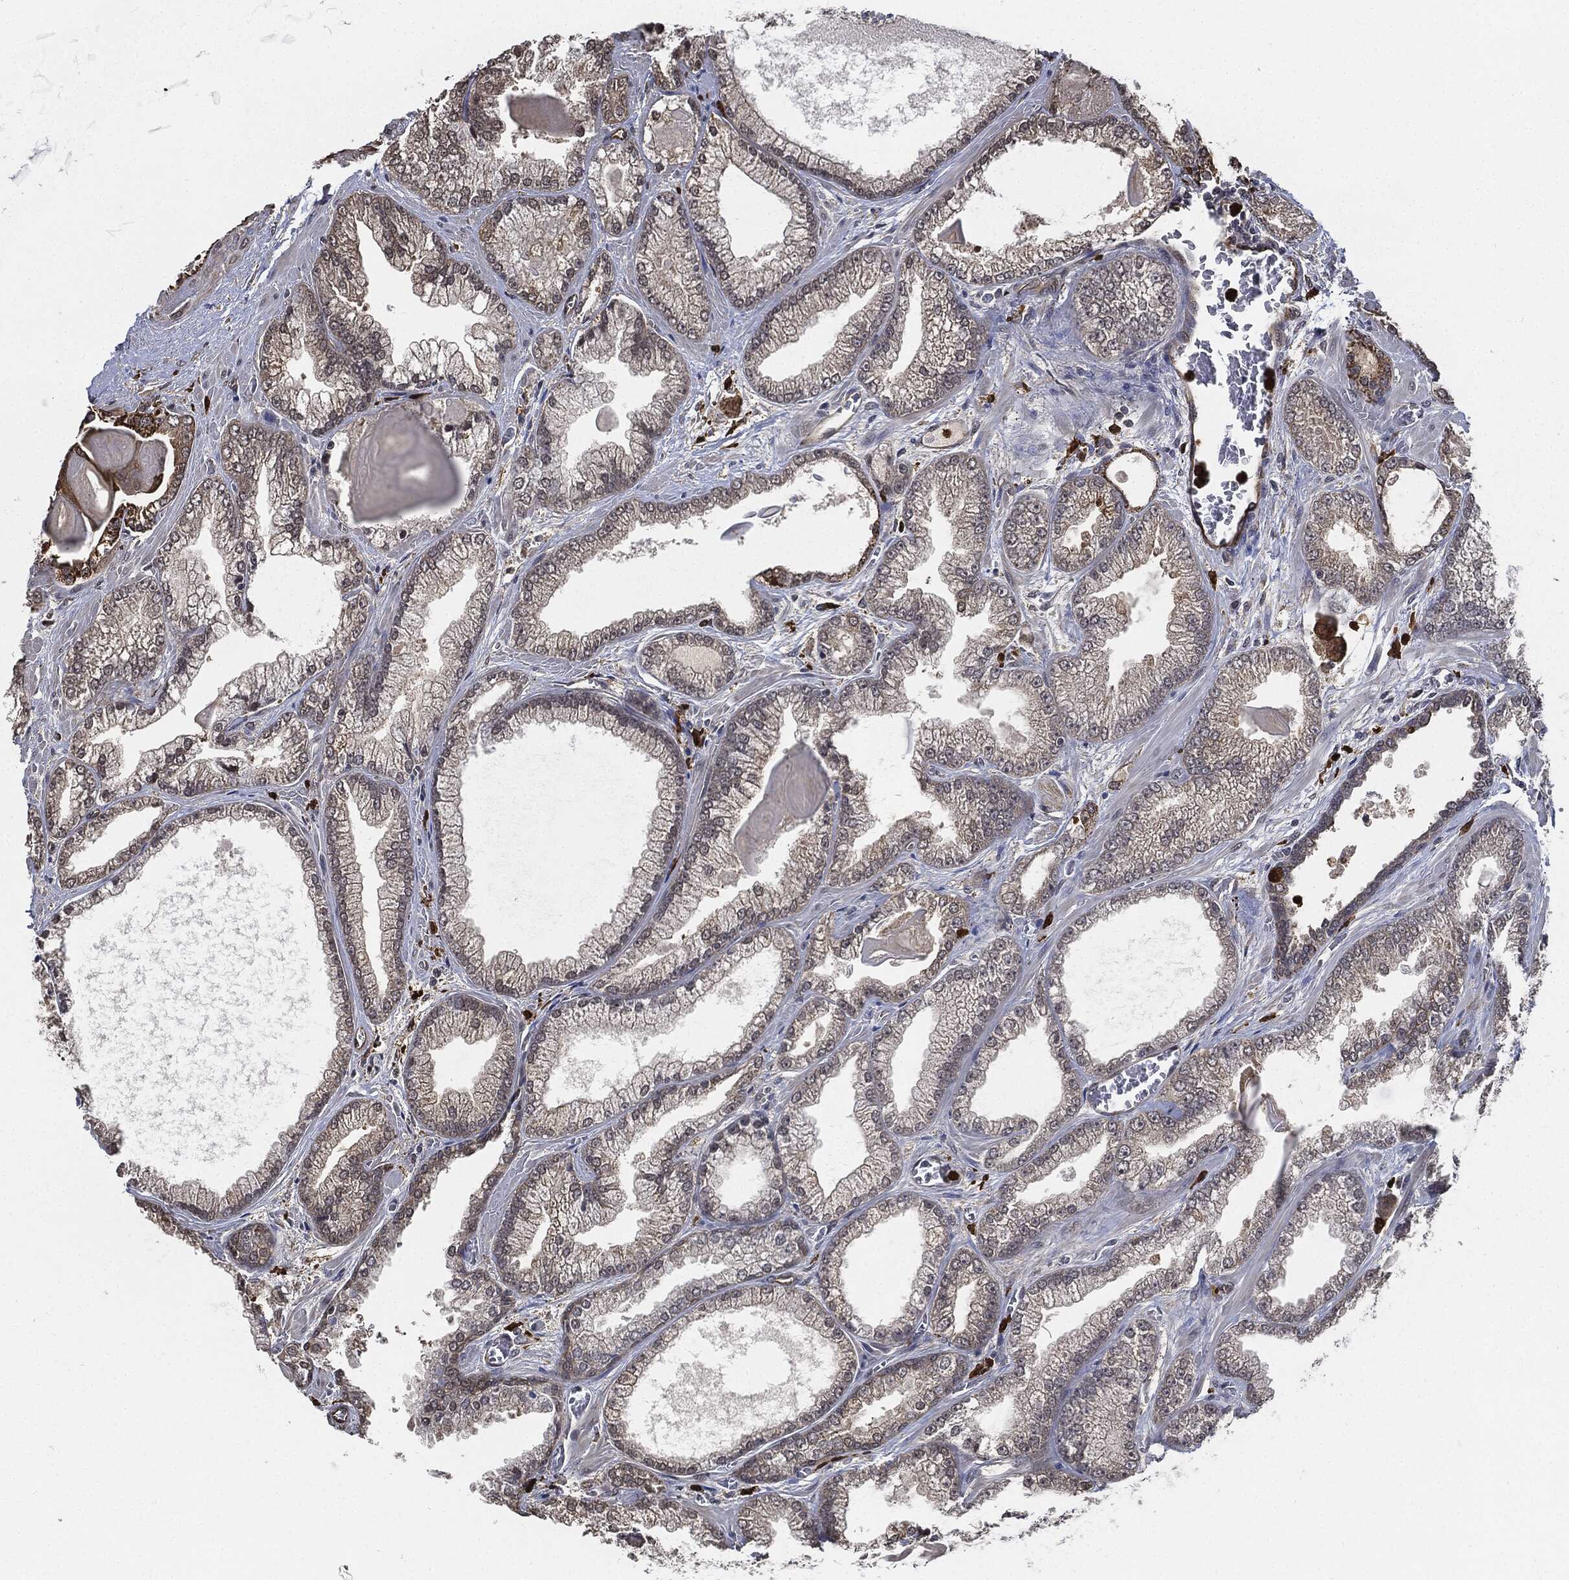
{"staining": {"intensity": "negative", "quantity": "none", "location": "none"}, "tissue": "prostate cancer", "cell_type": "Tumor cells", "image_type": "cancer", "snomed": [{"axis": "morphology", "description": "Adenocarcinoma, Low grade"}, {"axis": "topography", "description": "Prostate"}], "caption": "Immunohistochemistry (IHC) of human prostate low-grade adenocarcinoma displays no positivity in tumor cells.", "gene": "S100A9", "patient": {"sex": "male", "age": 57}}